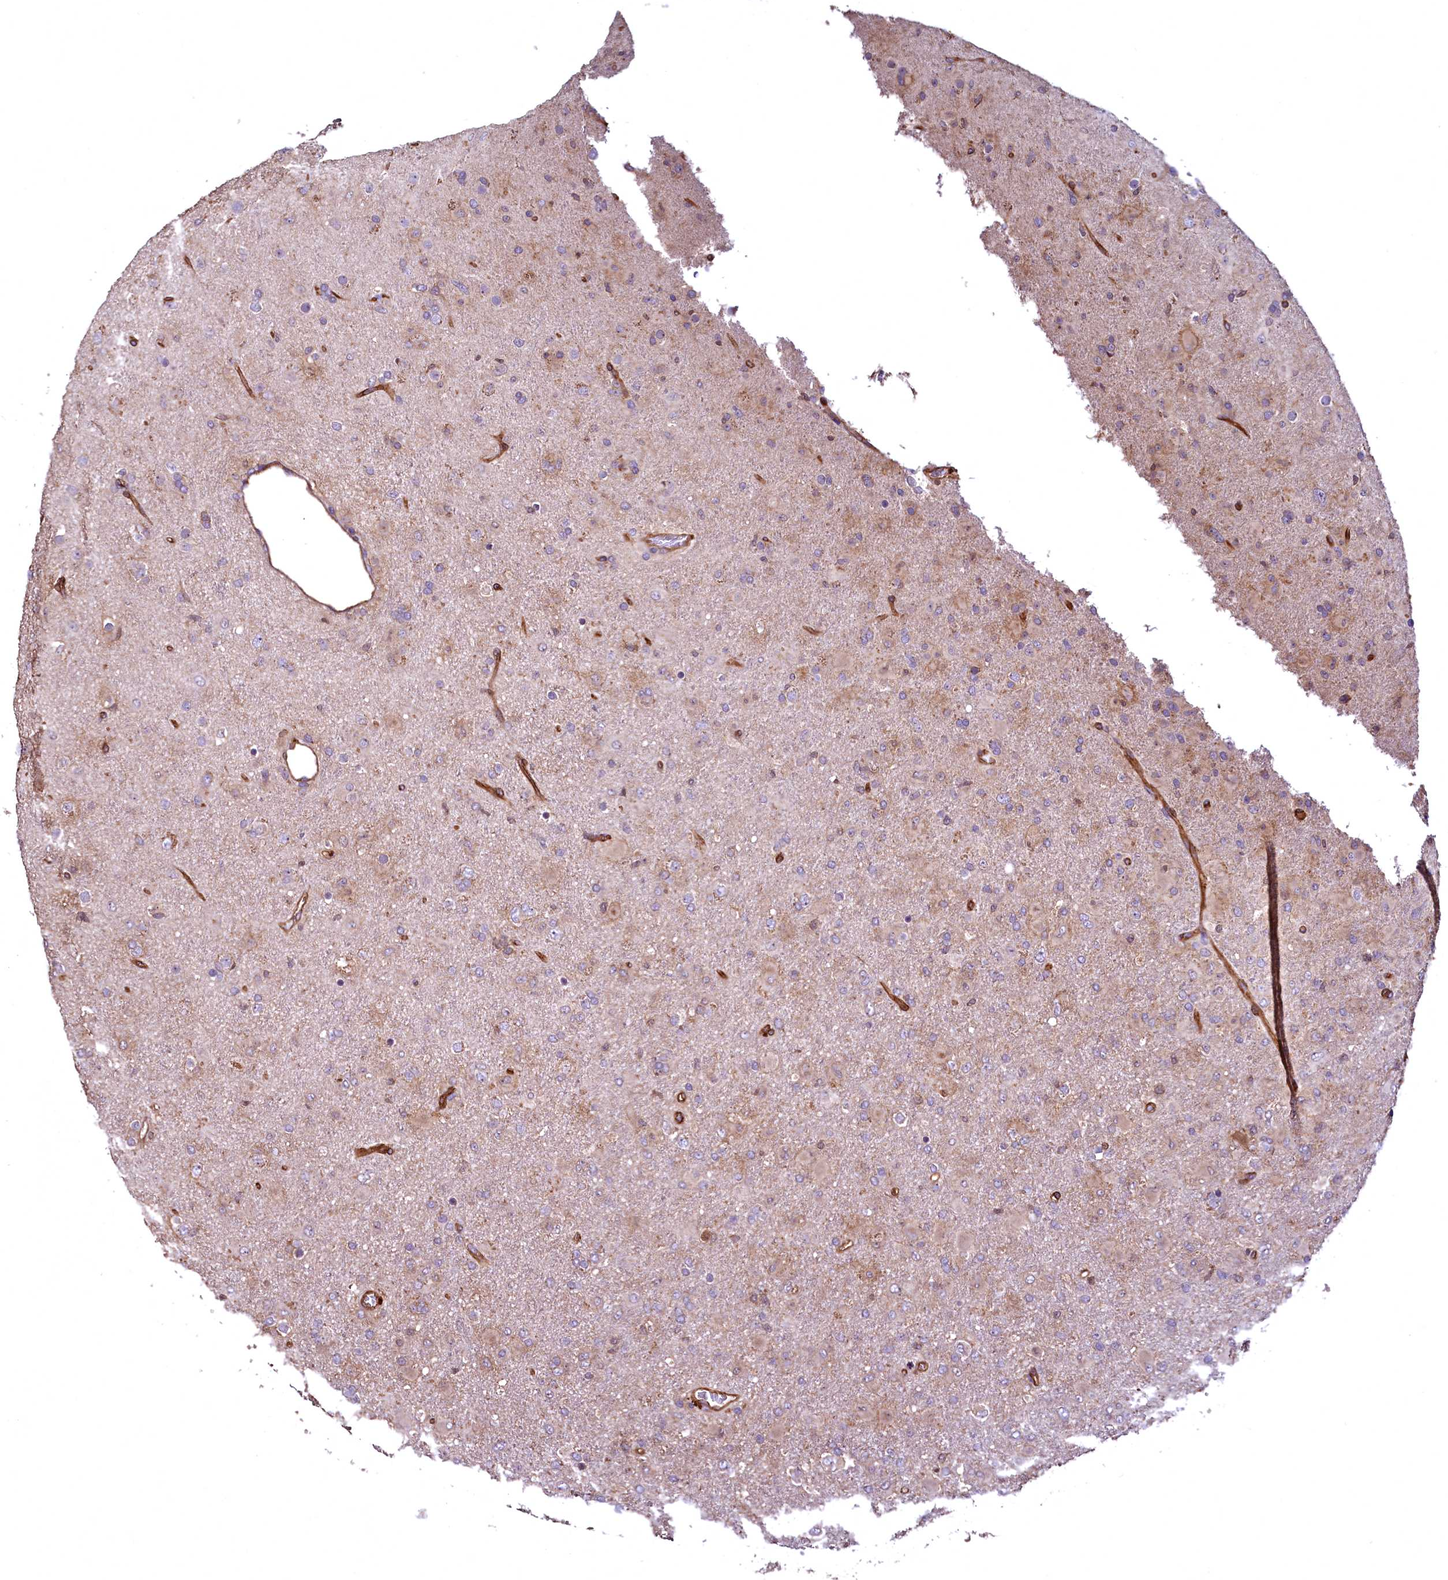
{"staining": {"intensity": "weak", "quantity": ">75%", "location": "cytoplasmic/membranous"}, "tissue": "glioma", "cell_type": "Tumor cells", "image_type": "cancer", "snomed": [{"axis": "morphology", "description": "Glioma, malignant, Low grade"}, {"axis": "topography", "description": "Brain"}], "caption": "Malignant glioma (low-grade) stained with DAB (3,3'-diaminobenzidine) IHC reveals low levels of weak cytoplasmic/membranous staining in about >75% of tumor cells. (Brightfield microscopy of DAB IHC at high magnification).", "gene": "TBCEL", "patient": {"sex": "male", "age": 65}}